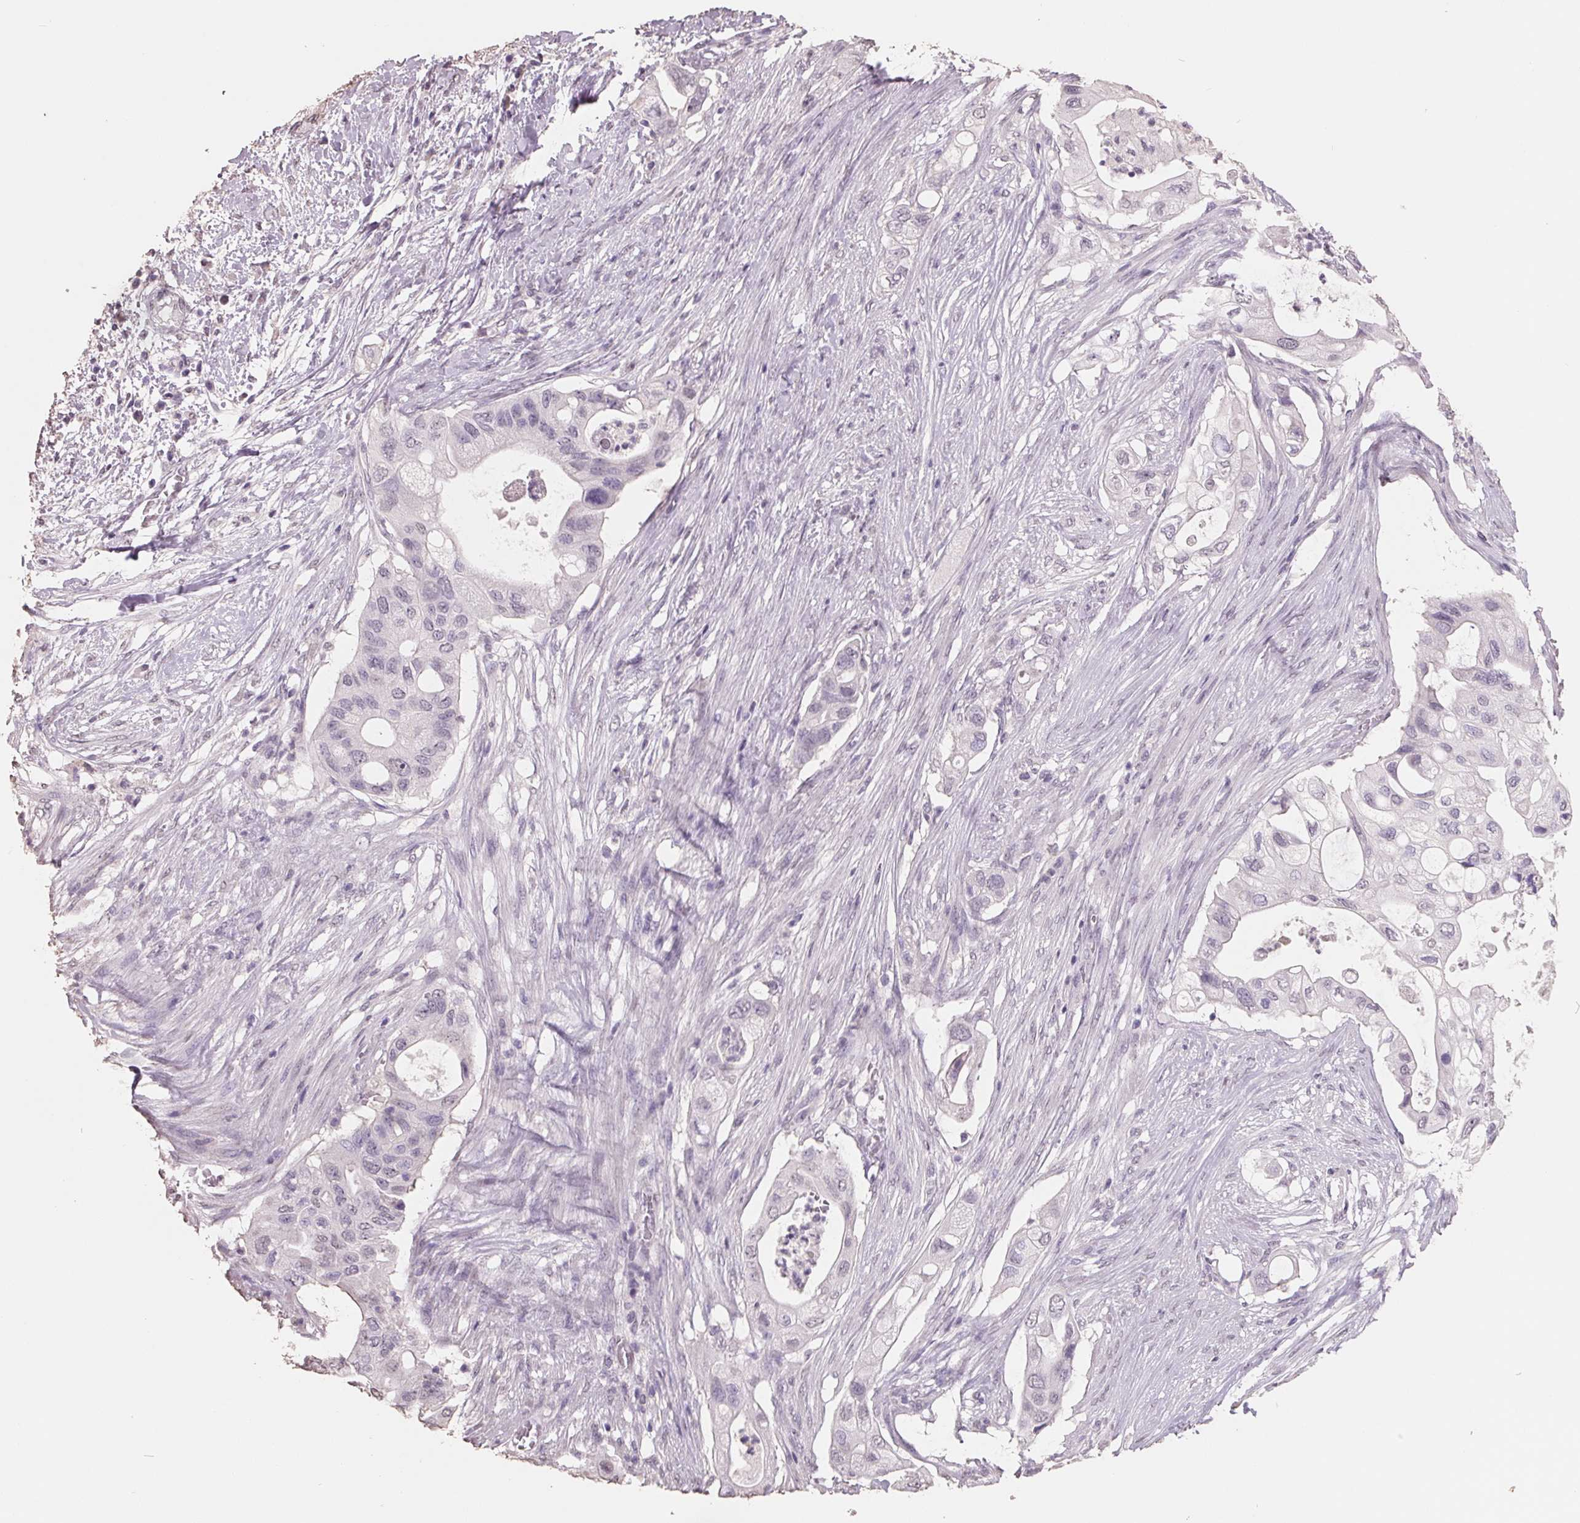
{"staining": {"intensity": "negative", "quantity": "none", "location": "none"}, "tissue": "pancreatic cancer", "cell_type": "Tumor cells", "image_type": "cancer", "snomed": [{"axis": "morphology", "description": "Adenocarcinoma, NOS"}, {"axis": "topography", "description": "Pancreas"}], "caption": "High magnification brightfield microscopy of pancreatic adenocarcinoma stained with DAB (brown) and counterstained with hematoxylin (blue): tumor cells show no significant staining.", "gene": "FTCD", "patient": {"sex": "female", "age": 72}}